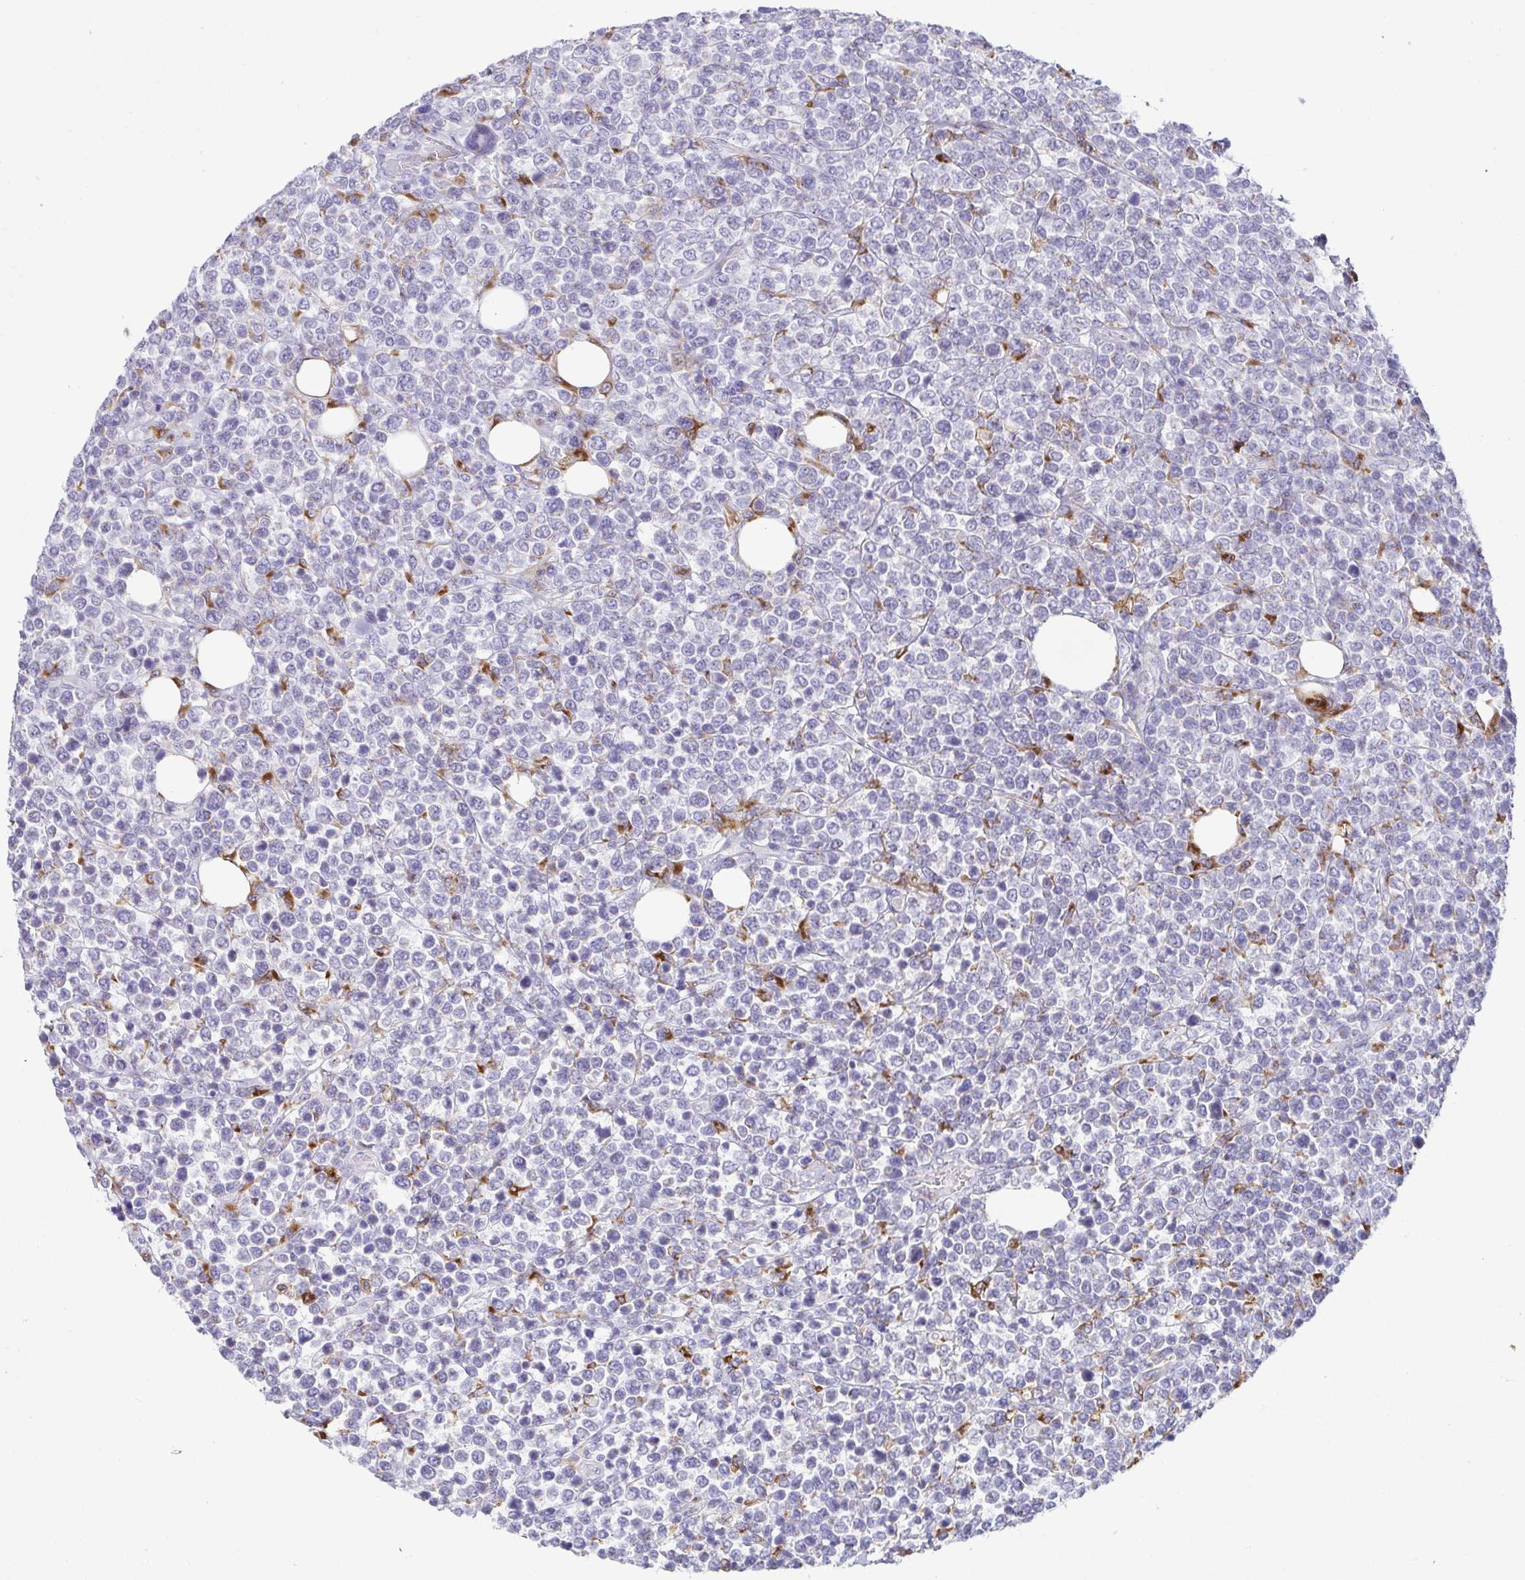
{"staining": {"intensity": "negative", "quantity": "none", "location": "none"}, "tissue": "lymphoma", "cell_type": "Tumor cells", "image_type": "cancer", "snomed": [{"axis": "morphology", "description": "Malignant lymphoma, non-Hodgkin's type, High grade"}, {"axis": "topography", "description": "Soft tissue"}], "caption": "High-grade malignant lymphoma, non-Hodgkin's type stained for a protein using immunohistochemistry (IHC) shows no positivity tumor cells.", "gene": "ATP6V1G2", "patient": {"sex": "female", "age": 56}}